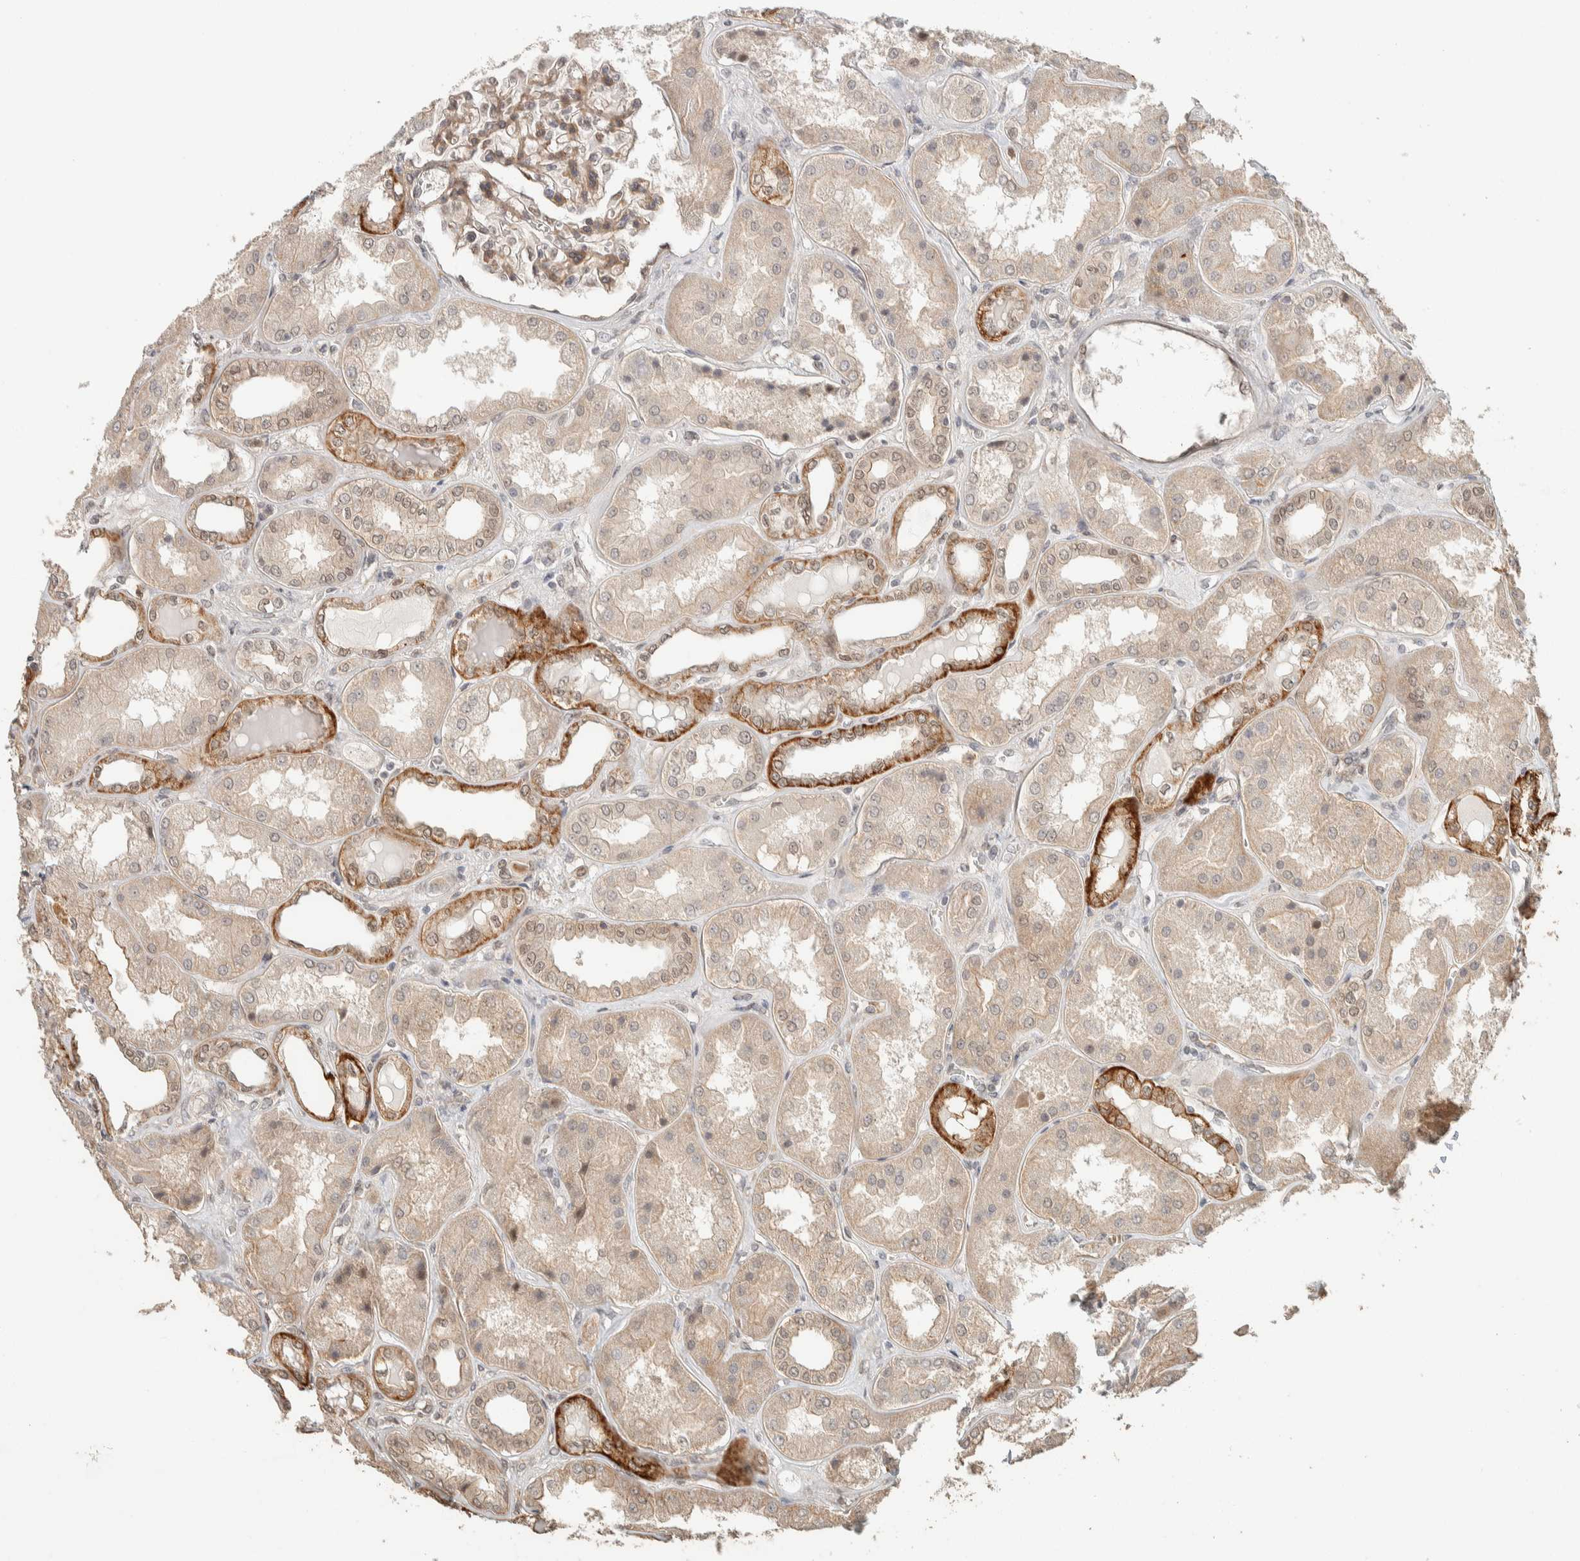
{"staining": {"intensity": "weak", "quantity": ">75%", "location": "cytoplasmic/membranous,nuclear"}, "tissue": "kidney", "cell_type": "Cells in glomeruli", "image_type": "normal", "snomed": [{"axis": "morphology", "description": "Normal tissue, NOS"}, {"axis": "topography", "description": "Kidney"}], "caption": "Kidney stained with immunohistochemistry (IHC) reveals weak cytoplasmic/membranous,nuclear expression in approximately >75% of cells in glomeruli.", "gene": "ZBTB2", "patient": {"sex": "female", "age": 56}}